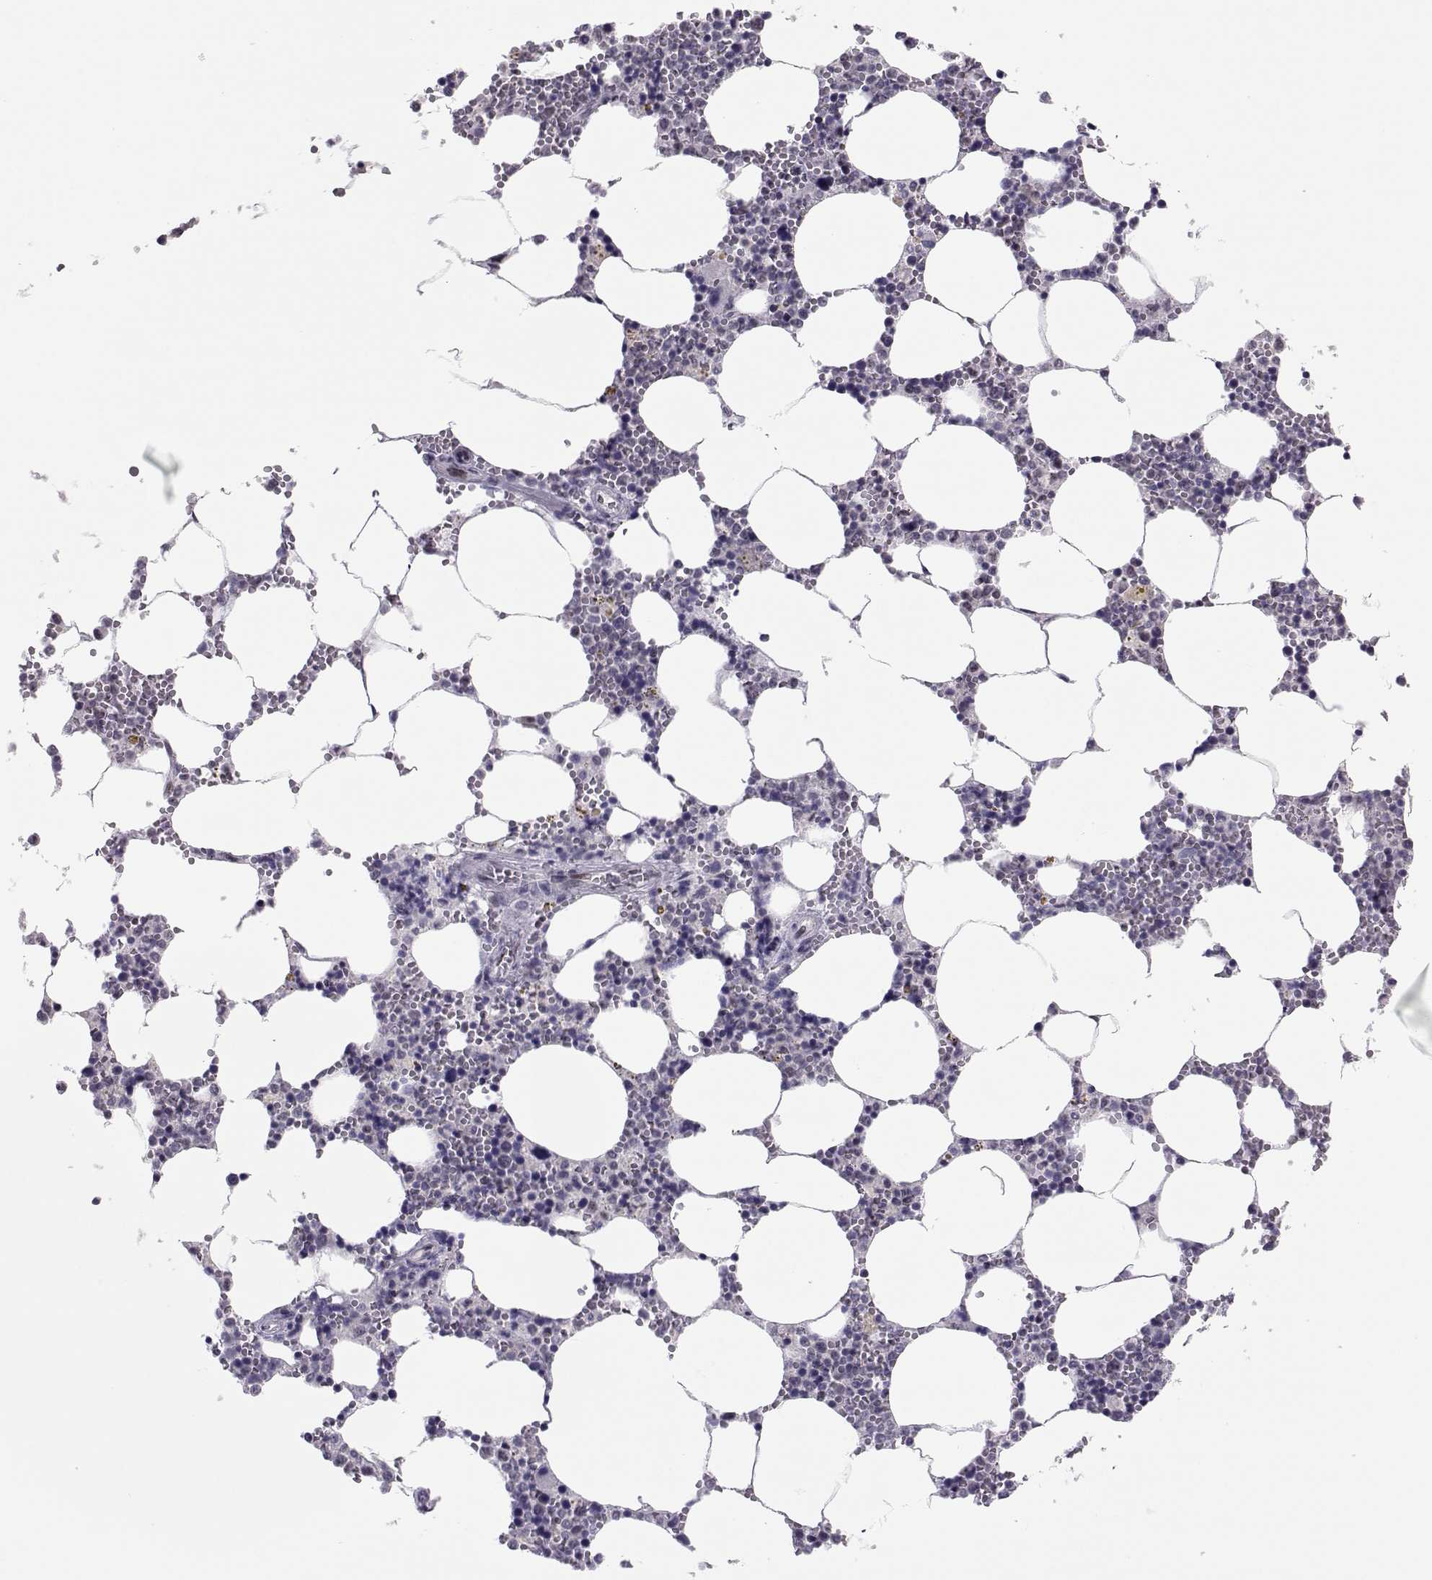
{"staining": {"intensity": "negative", "quantity": "none", "location": "none"}, "tissue": "bone marrow", "cell_type": "Hematopoietic cells", "image_type": "normal", "snomed": [{"axis": "morphology", "description": "Normal tissue, NOS"}, {"axis": "topography", "description": "Bone marrow"}], "caption": "The image demonstrates no staining of hematopoietic cells in unremarkable bone marrow. (DAB (3,3'-diaminobenzidine) immunohistochemistry visualized using brightfield microscopy, high magnification).", "gene": "SIX6", "patient": {"sex": "female", "age": 64}}